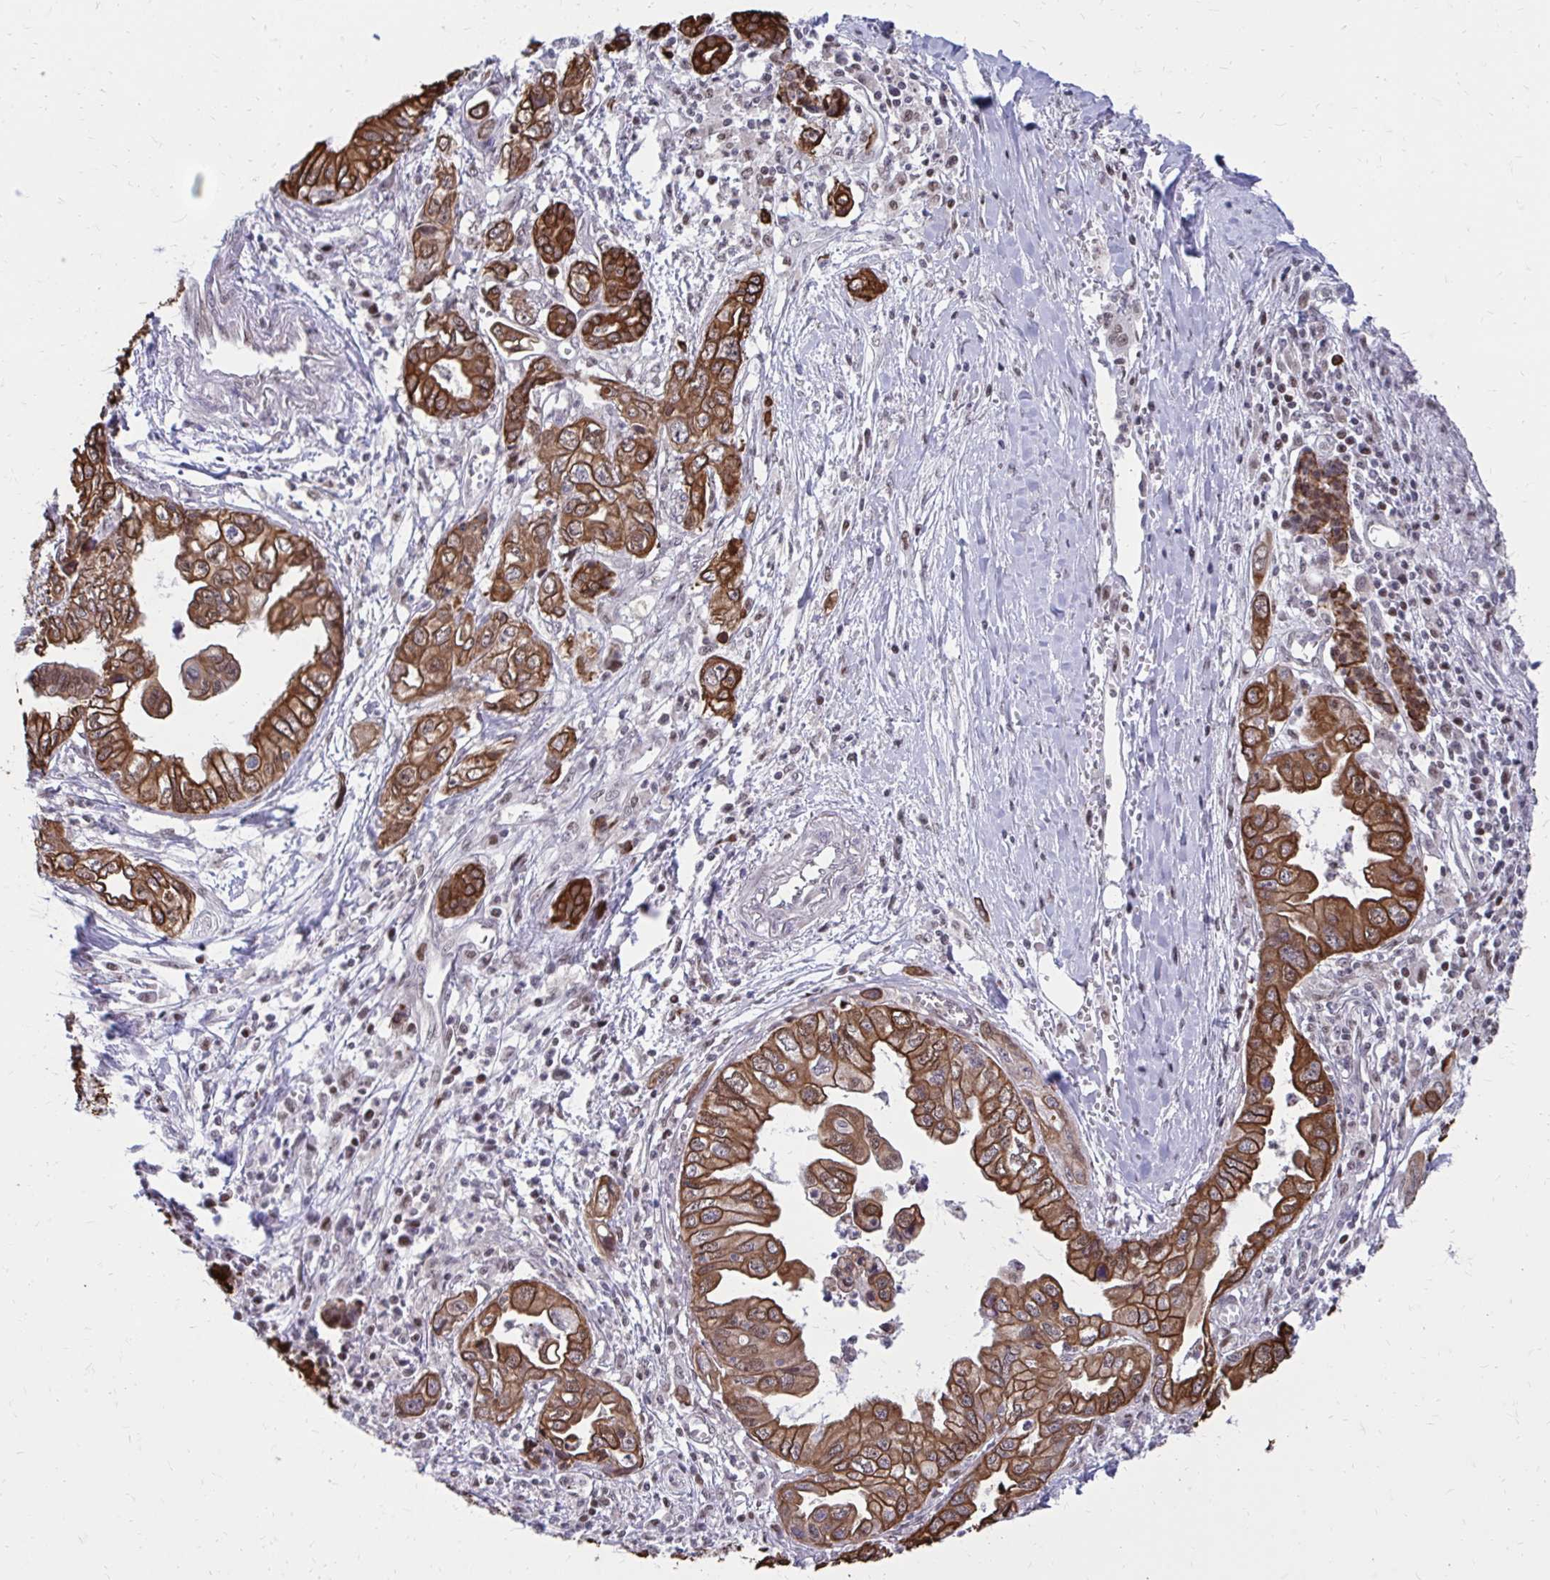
{"staining": {"intensity": "strong", "quantity": ">75%", "location": "cytoplasmic/membranous"}, "tissue": "pancreatic cancer", "cell_type": "Tumor cells", "image_type": "cancer", "snomed": [{"axis": "morphology", "description": "Adenocarcinoma, NOS"}, {"axis": "topography", "description": "Pancreas"}], "caption": "IHC (DAB) staining of pancreatic cancer (adenocarcinoma) displays strong cytoplasmic/membranous protein expression in about >75% of tumor cells.", "gene": "ANKRD30B", "patient": {"sex": "male", "age": 68}}